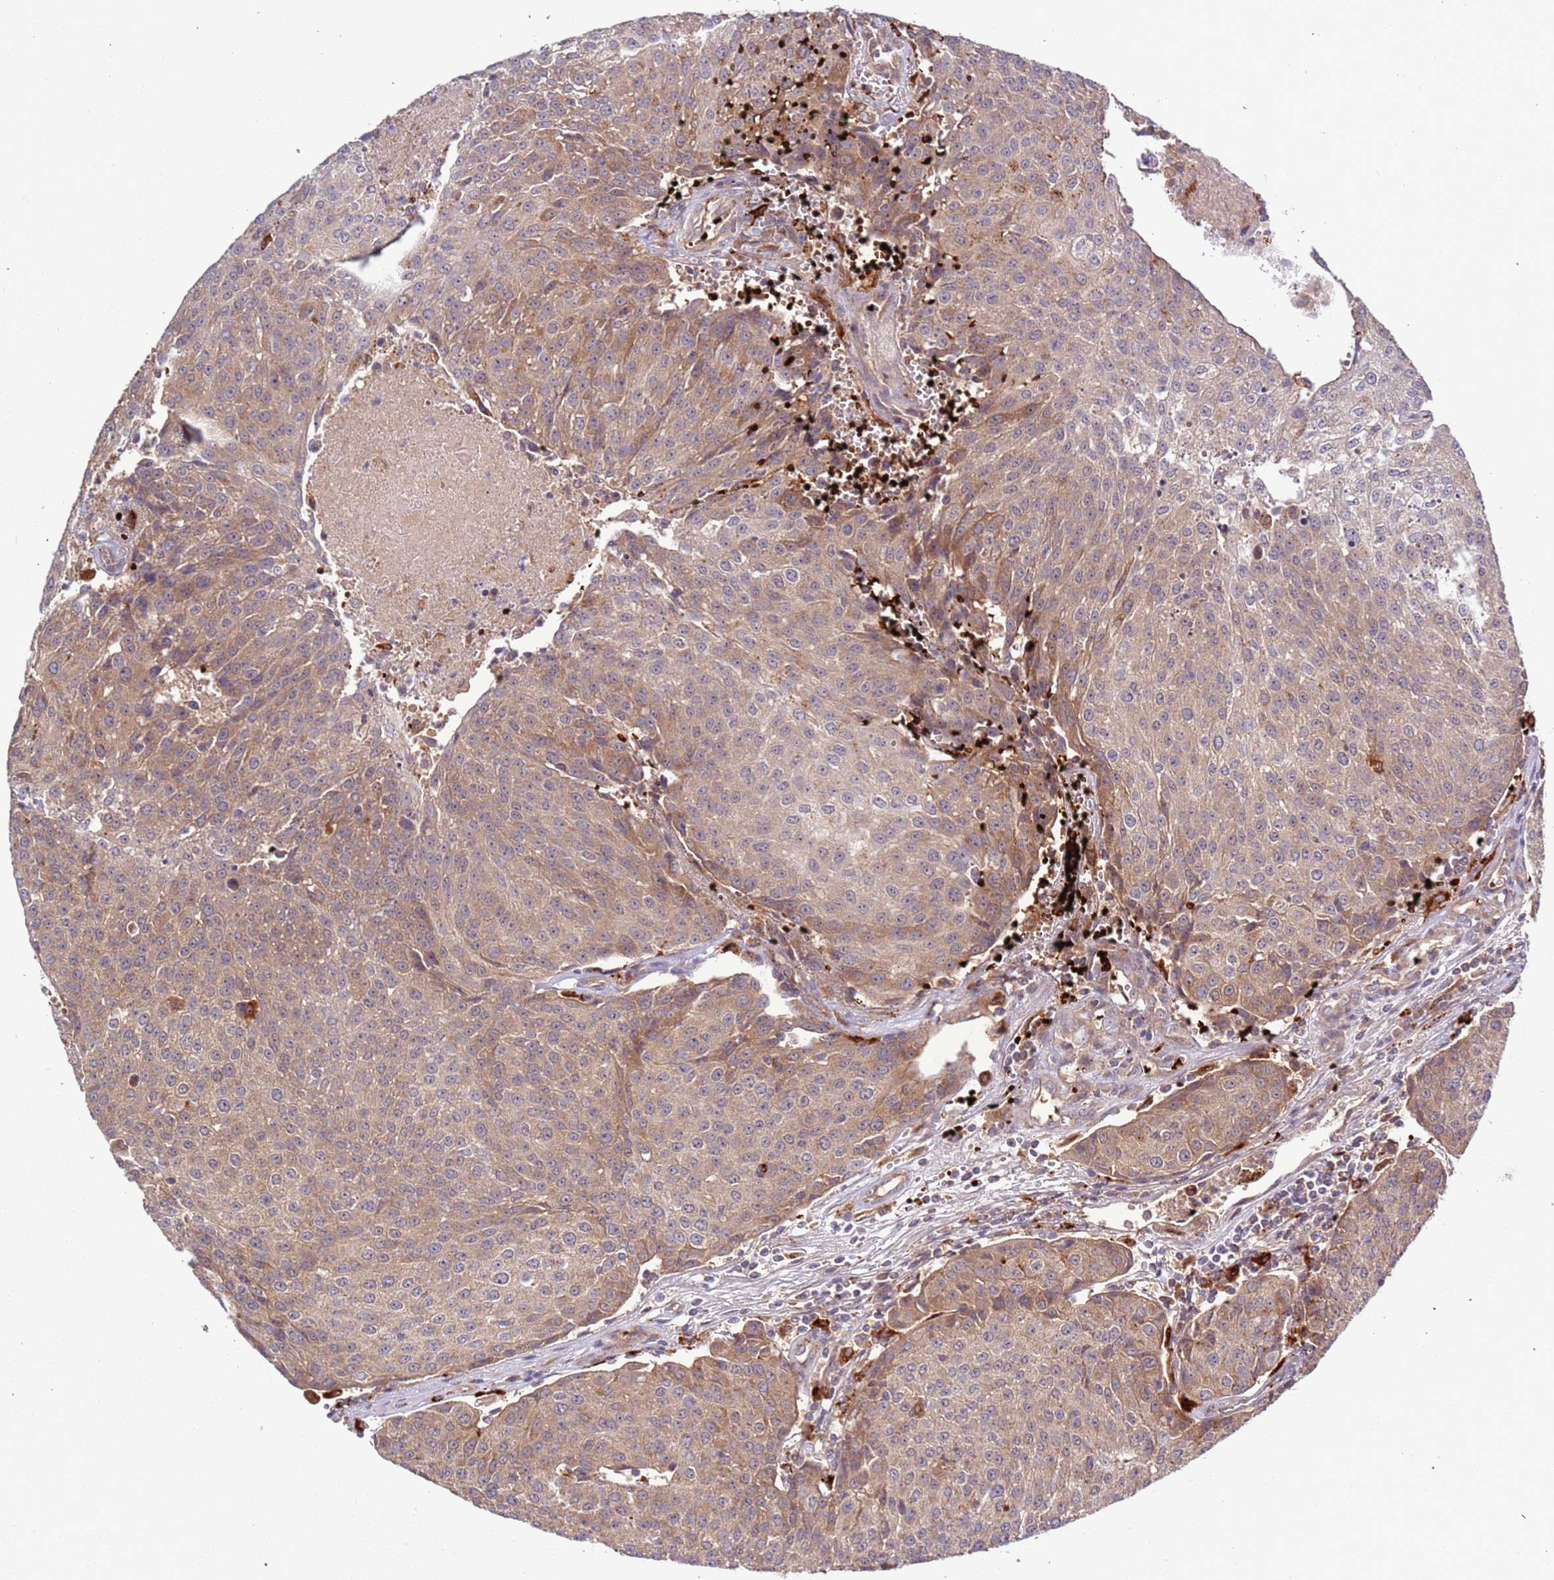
{"staining": {"intensity": "moderate", "quantity": ">75%", "location": "cytoplasmic/membranous"}, "tissue": "urothelial cancer", "cell_type": "Tumor cells", "image_type": "cancer", "snomed": [{"axis": "morphology", "description": "Urothelial carcinoma, High grade"}, {"axis": "topography", "description": "Urinary bladder"}], "caption": "Immunohistochemical staining of human high-grade urothelial carcinoma demonstrates medium levels of moderate cytoplasmic/membranous protein expression in about >75% of tumor cells. The staining was performed using DAB (3,3'-diaminobenzidine), with brown indicating positive protein expression. Nuclei are stained blue with hematoxylin.", "gene": "VPS36", "patient": {"sex": "female", "age": 85}}